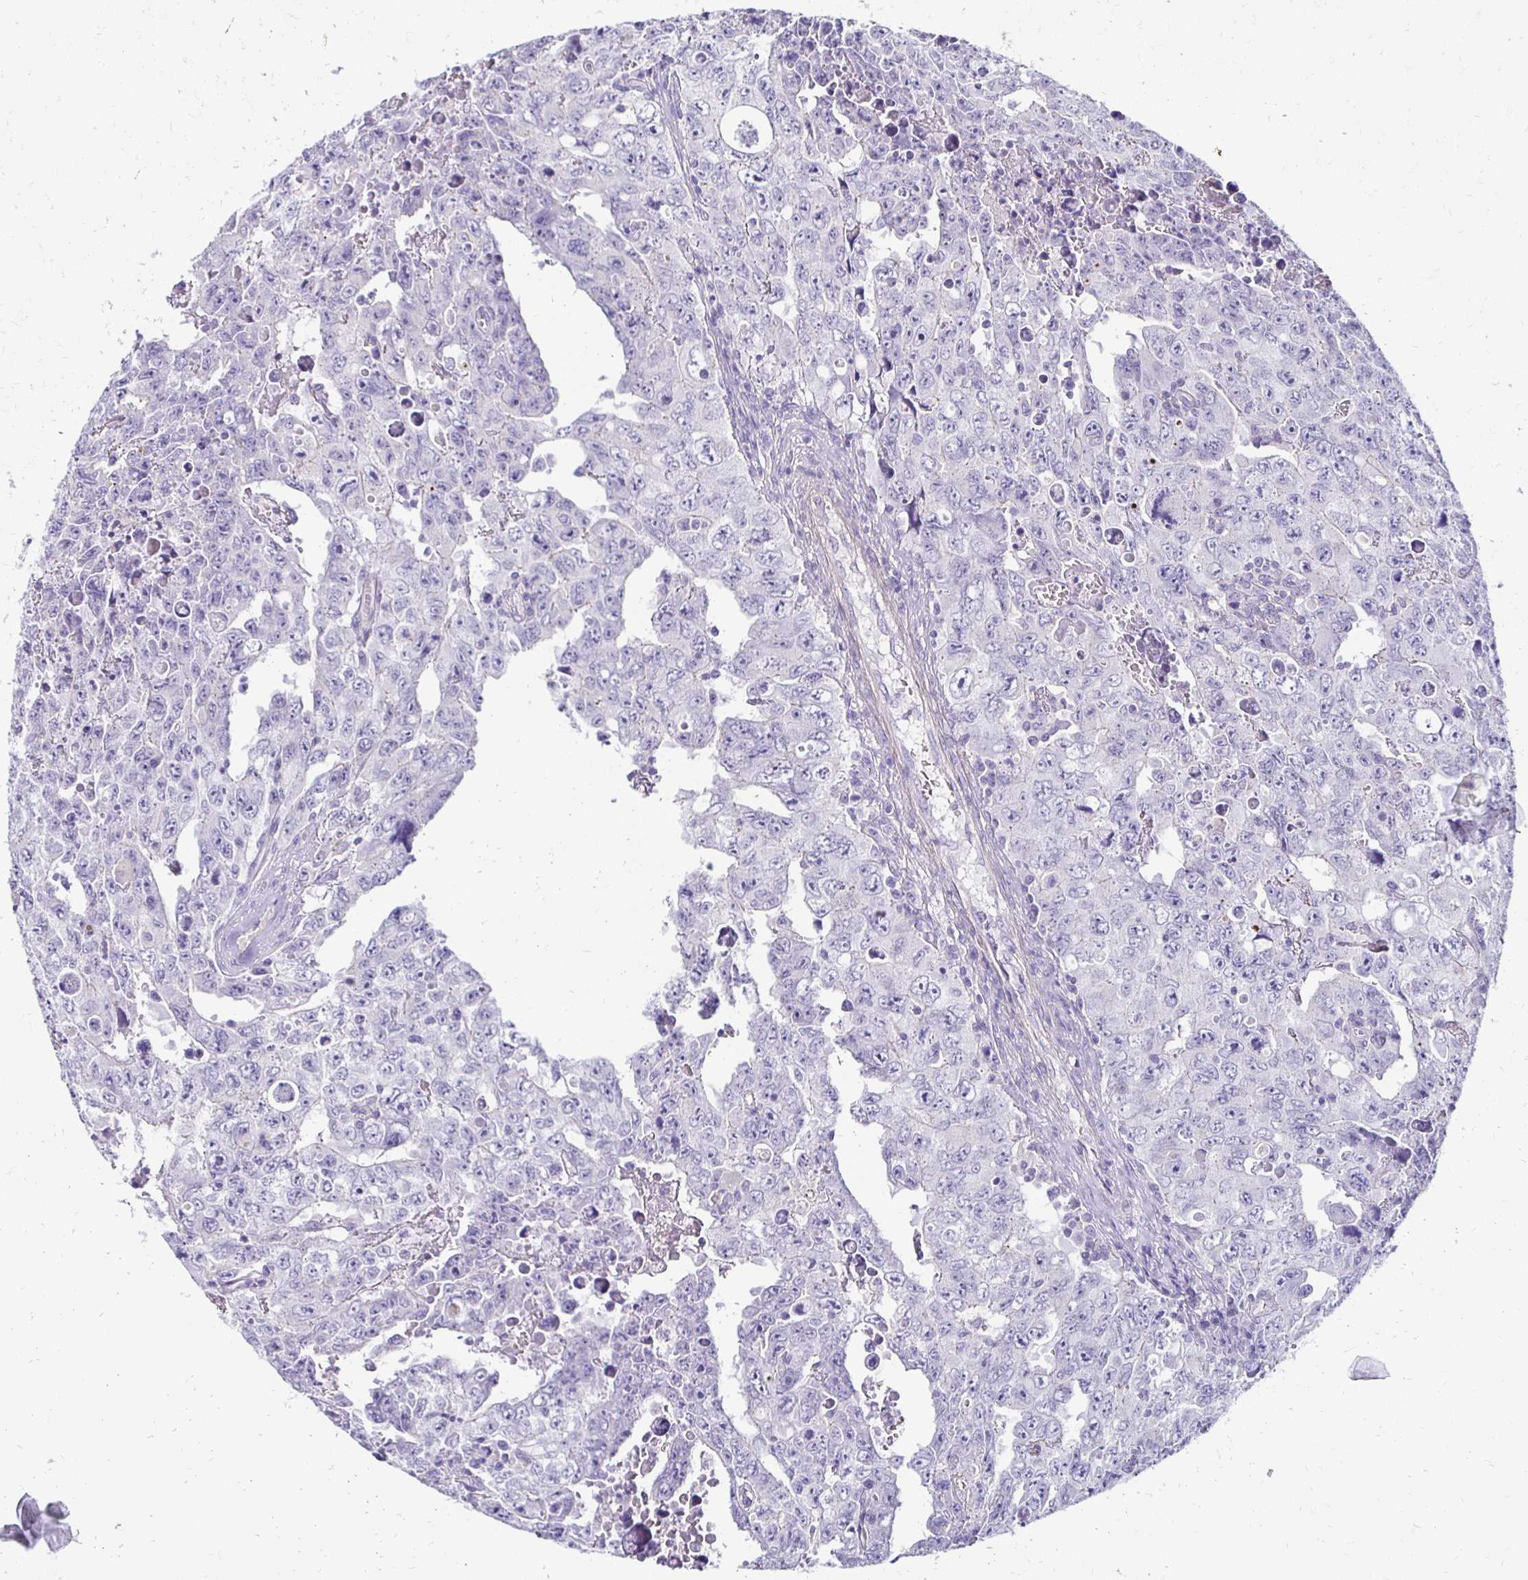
{"staining": {"intensity": "negative", "quantity": "none", "location": "none"}, "tissue": "testis cancer", "cell_type": "Tumor cells", "image_type": "cancer", "snomed": [{"axis": "morphology", "description": "Carcinoma, Embryonal, NOS"}, {"axis": "topography", "description": "Testis"}], "caption": "This is a photomicrograph of IHC staining of testis cancer (embryonal carcinoma), which shows no staining in tumor cells.", "gene": "AKAP6", "patient": {"sex": "male", "age": 24}}